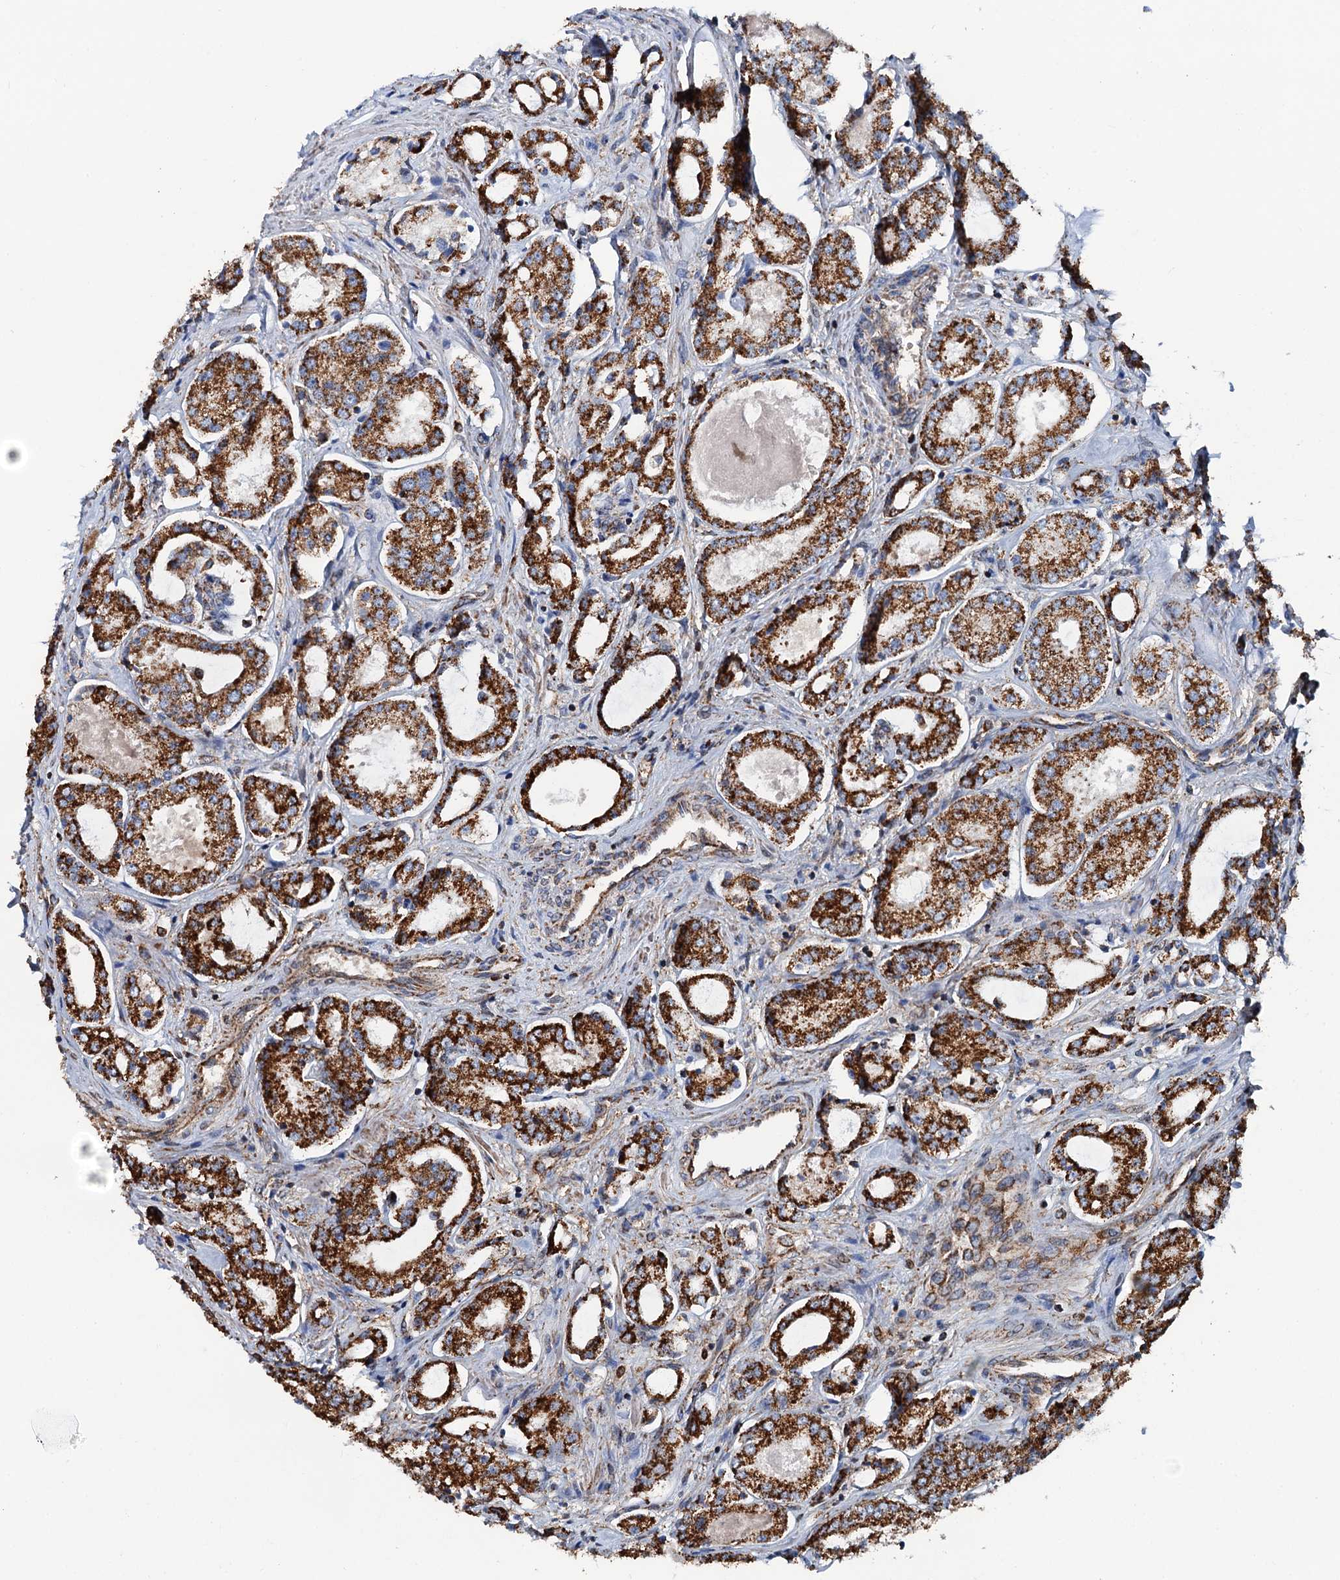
{"staining": {"intensity": "strong", "quantity": ">75%", "location": "cytoplasmic/membranous"}, "tissue": "prostate cancer", "cell_type": "Tumor cells", "image_type": "cancer", "snomed": [{"axis": "morphology", "description": "Adenocarcinoma, Low grade"}, {"axis": "topography", "description": "Prostate"}], "caption": "Strong cytoplasmic/membranous expression for a protein is identified in approximately >75% of tumor cells of low-grade adenocarcinoma (prostate) using immunohistochemistry.", "gene": "AAGAB", "patient": {"sex": "male", "age": 68}}